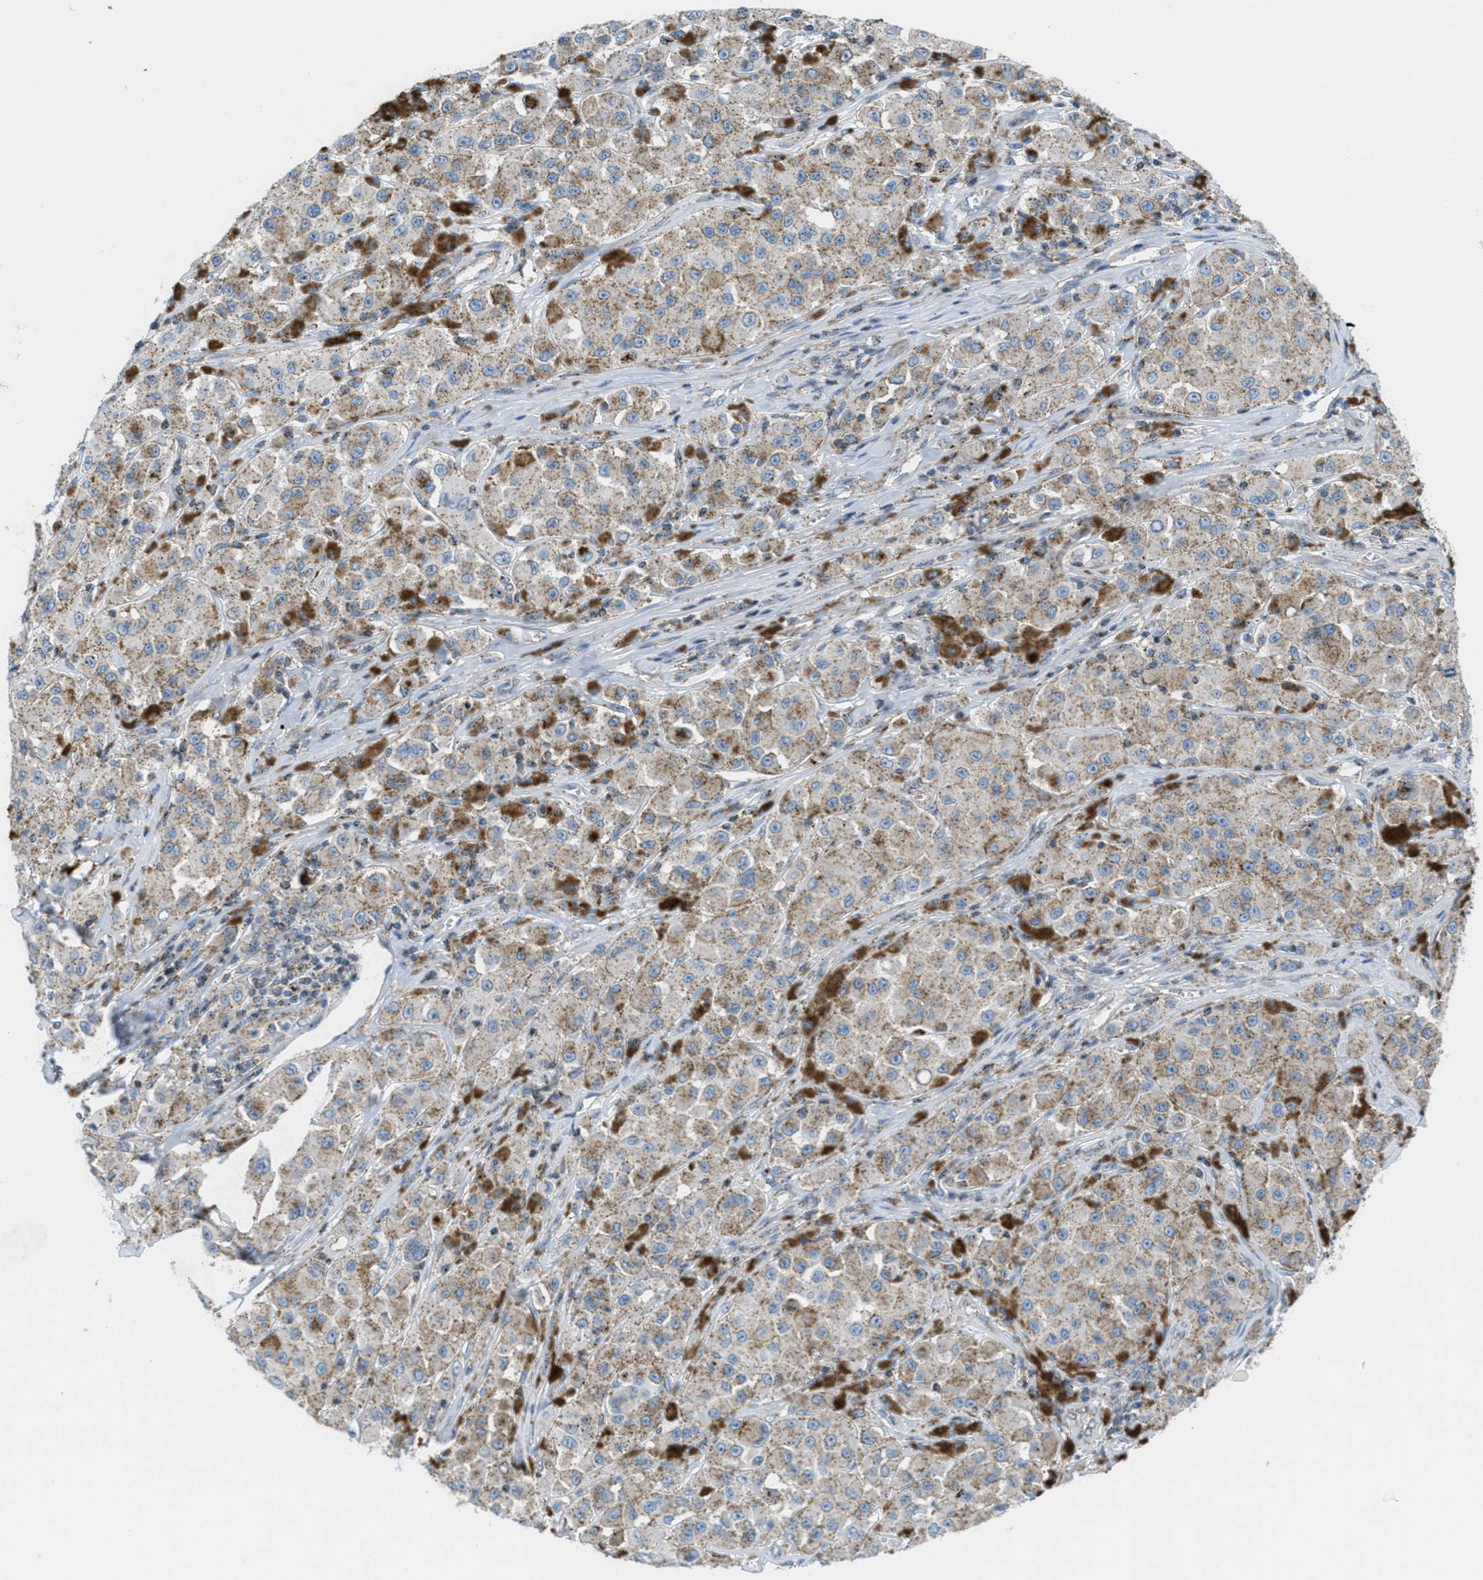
{"staining": {"intensity": "weak", "quantity": ">75%", "location": "cytoplasmic/membranous"}, "tissue": "melanoma", "cell_type": "Tumor cells", "image_type": "cancer", "snomed": [{"axis": "morphology", "description": "Malignant melanoma, NOS"}, {"axis": "topography", "description": "Skin"}], "caption": "Malignant melanoma stained for a protein shows weak cytoplasmic/membranous positivity in tumor cells. (DAB (3,3'-diaminobenzidine) = brown stain, brightfield microscopy at high magnification).", "gene": "MFSD13A", "patient": {"sex": "male", "age": 84}}